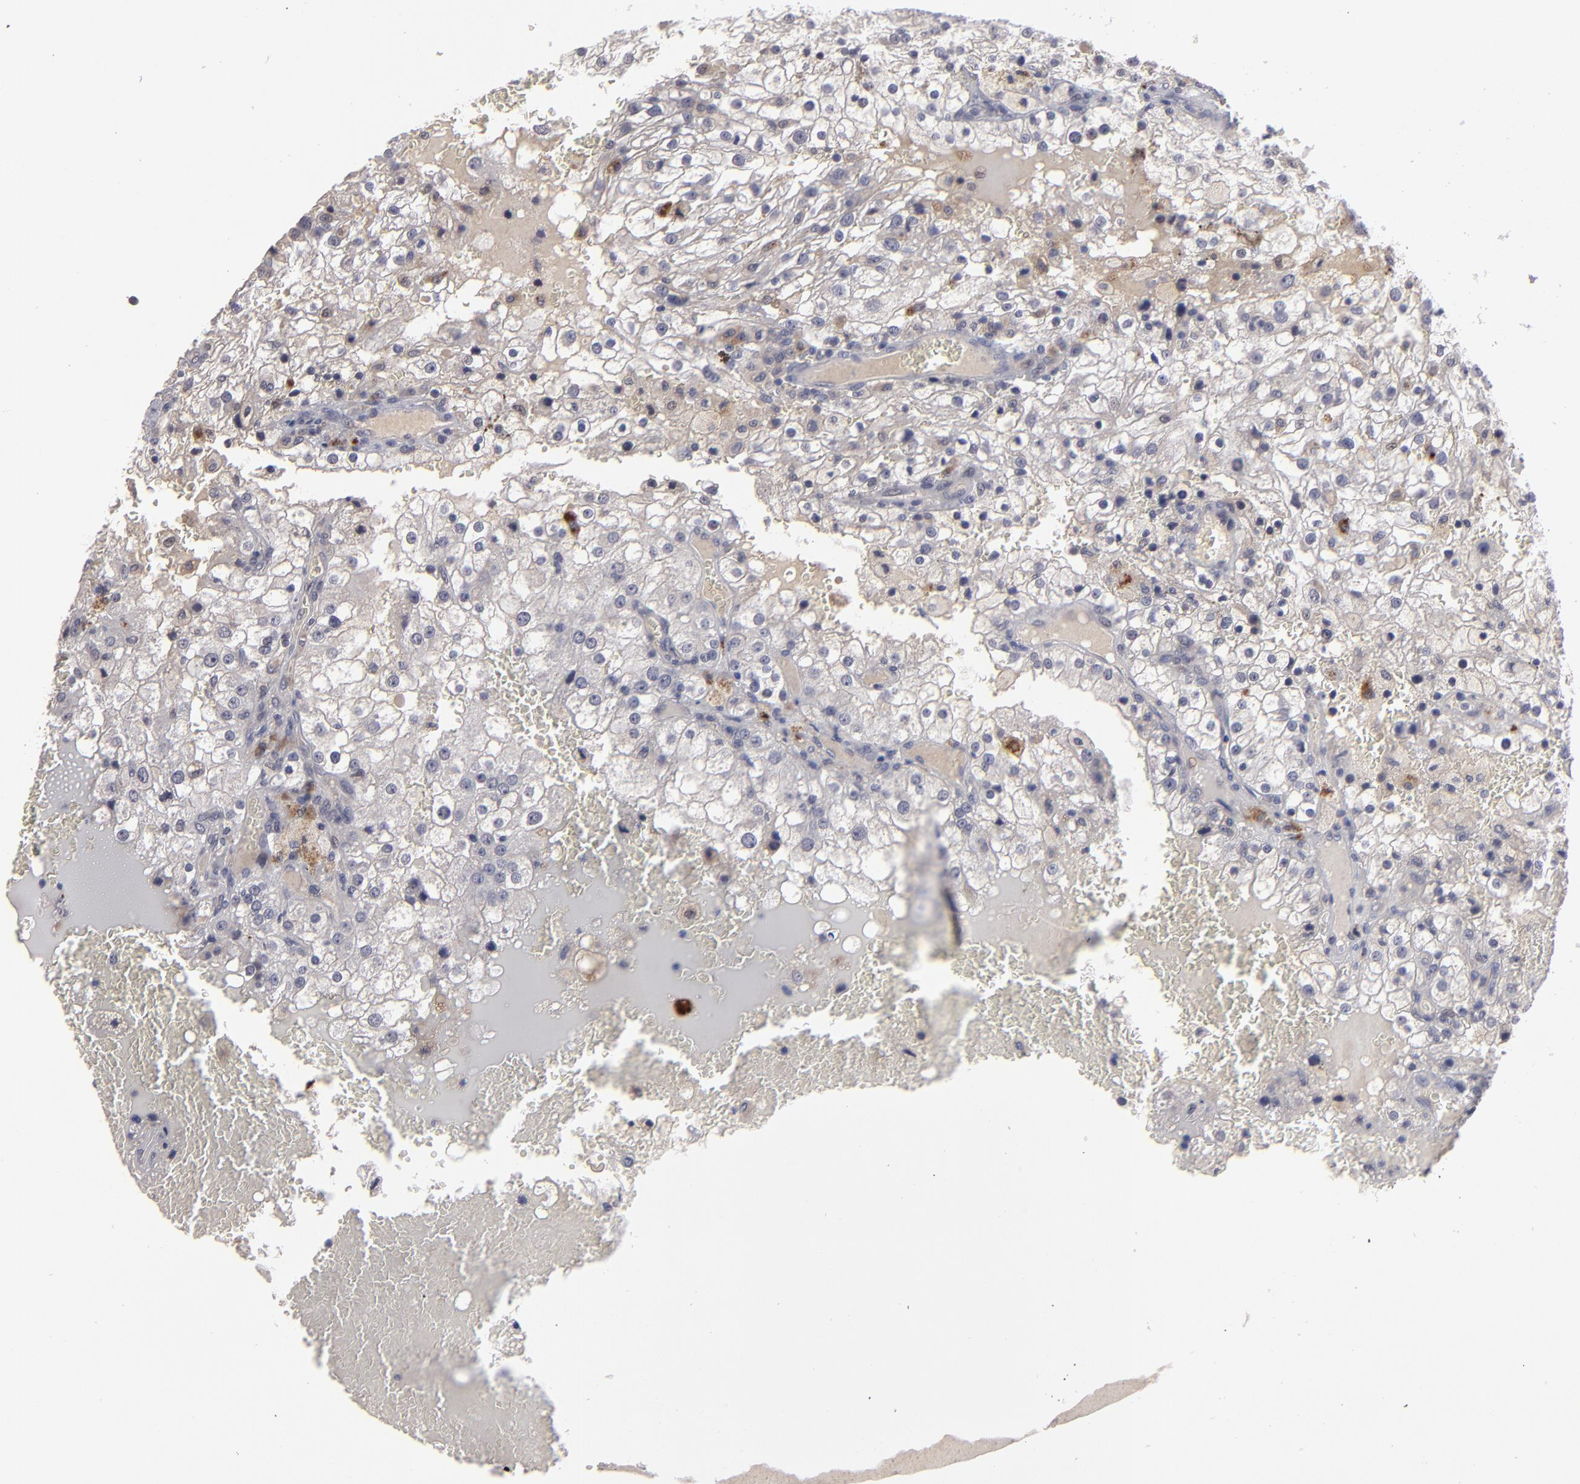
{"staining": {"intensity": "negative", "quantity": "none", "location": "none"}, "tissue": "renal cancer", "cell_type": "Tumor cells", "image_type": "cancer", "snomed": [{"axis": "morphology", "description": "Adenocarcinoma, NOS"}, {"axis": "topography", "description": "Kidney"}], "caption": "A histopathology image of renal cancer (adenocarcinoma) stained for a protein exhibits no brown staining in tumor cells.", "gene": "GPM6B", "patient": {"sex": "female", "age": 74}}